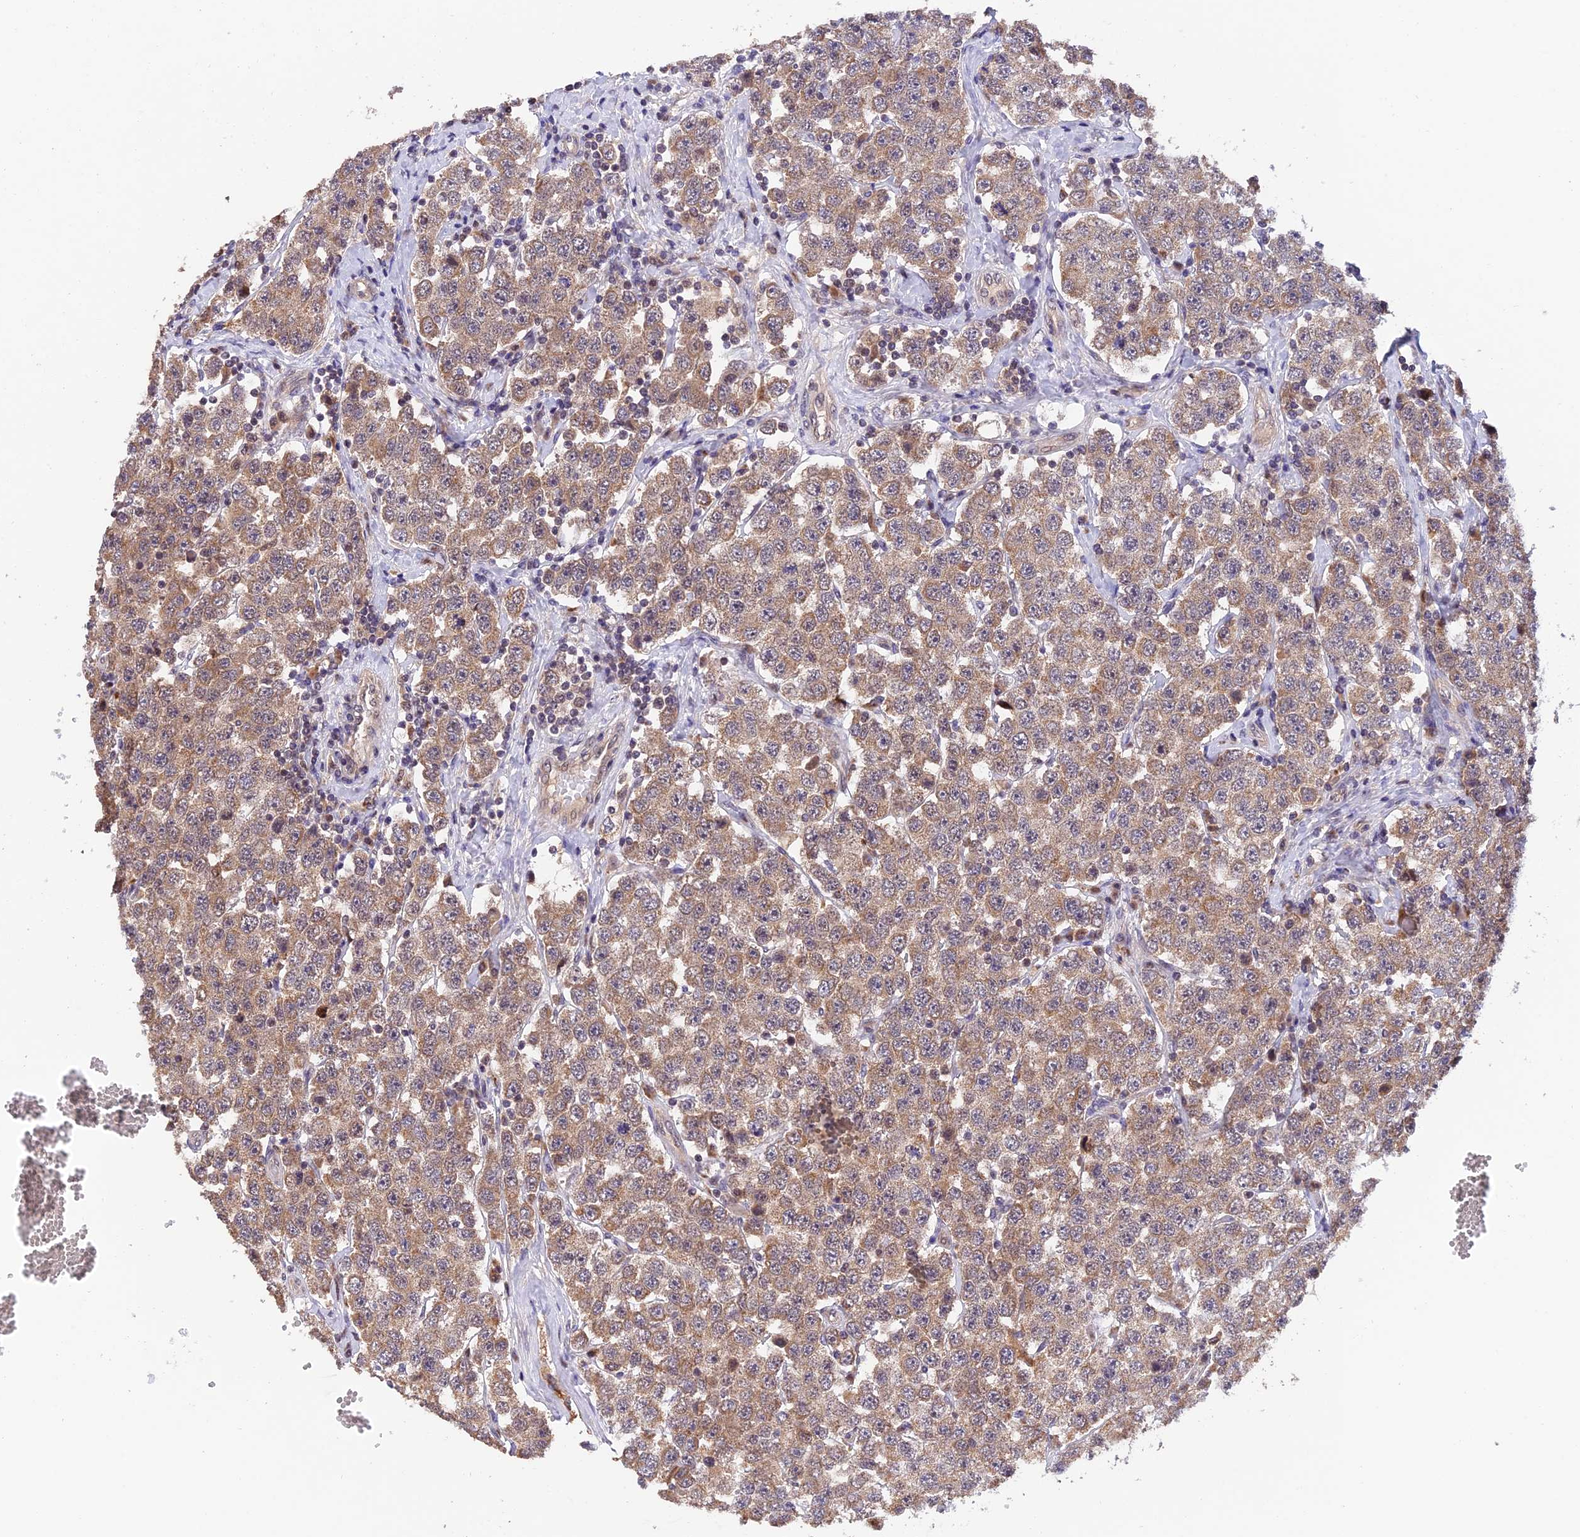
{"staining": {"intensity": "moderate", "quantity": "25%-75%", "location": "cytoplasmic/membranous"}, "tissue": "testis cancer", "cell_type": "Tumor cells", "image_type": "cancer", "snomed": [{"axis": "morphology", "description": "Seminoma, NOS"}, {"axis": "topography", "description": "Testis"}], "caption": "Human testis seminoma stained with a brown dye displays moderate cytoplasmic/membranous positive staining in about 25%-75% of tumor cells.", "gene": "MNS1", "patient": {"sex": "male", "age": 28}}